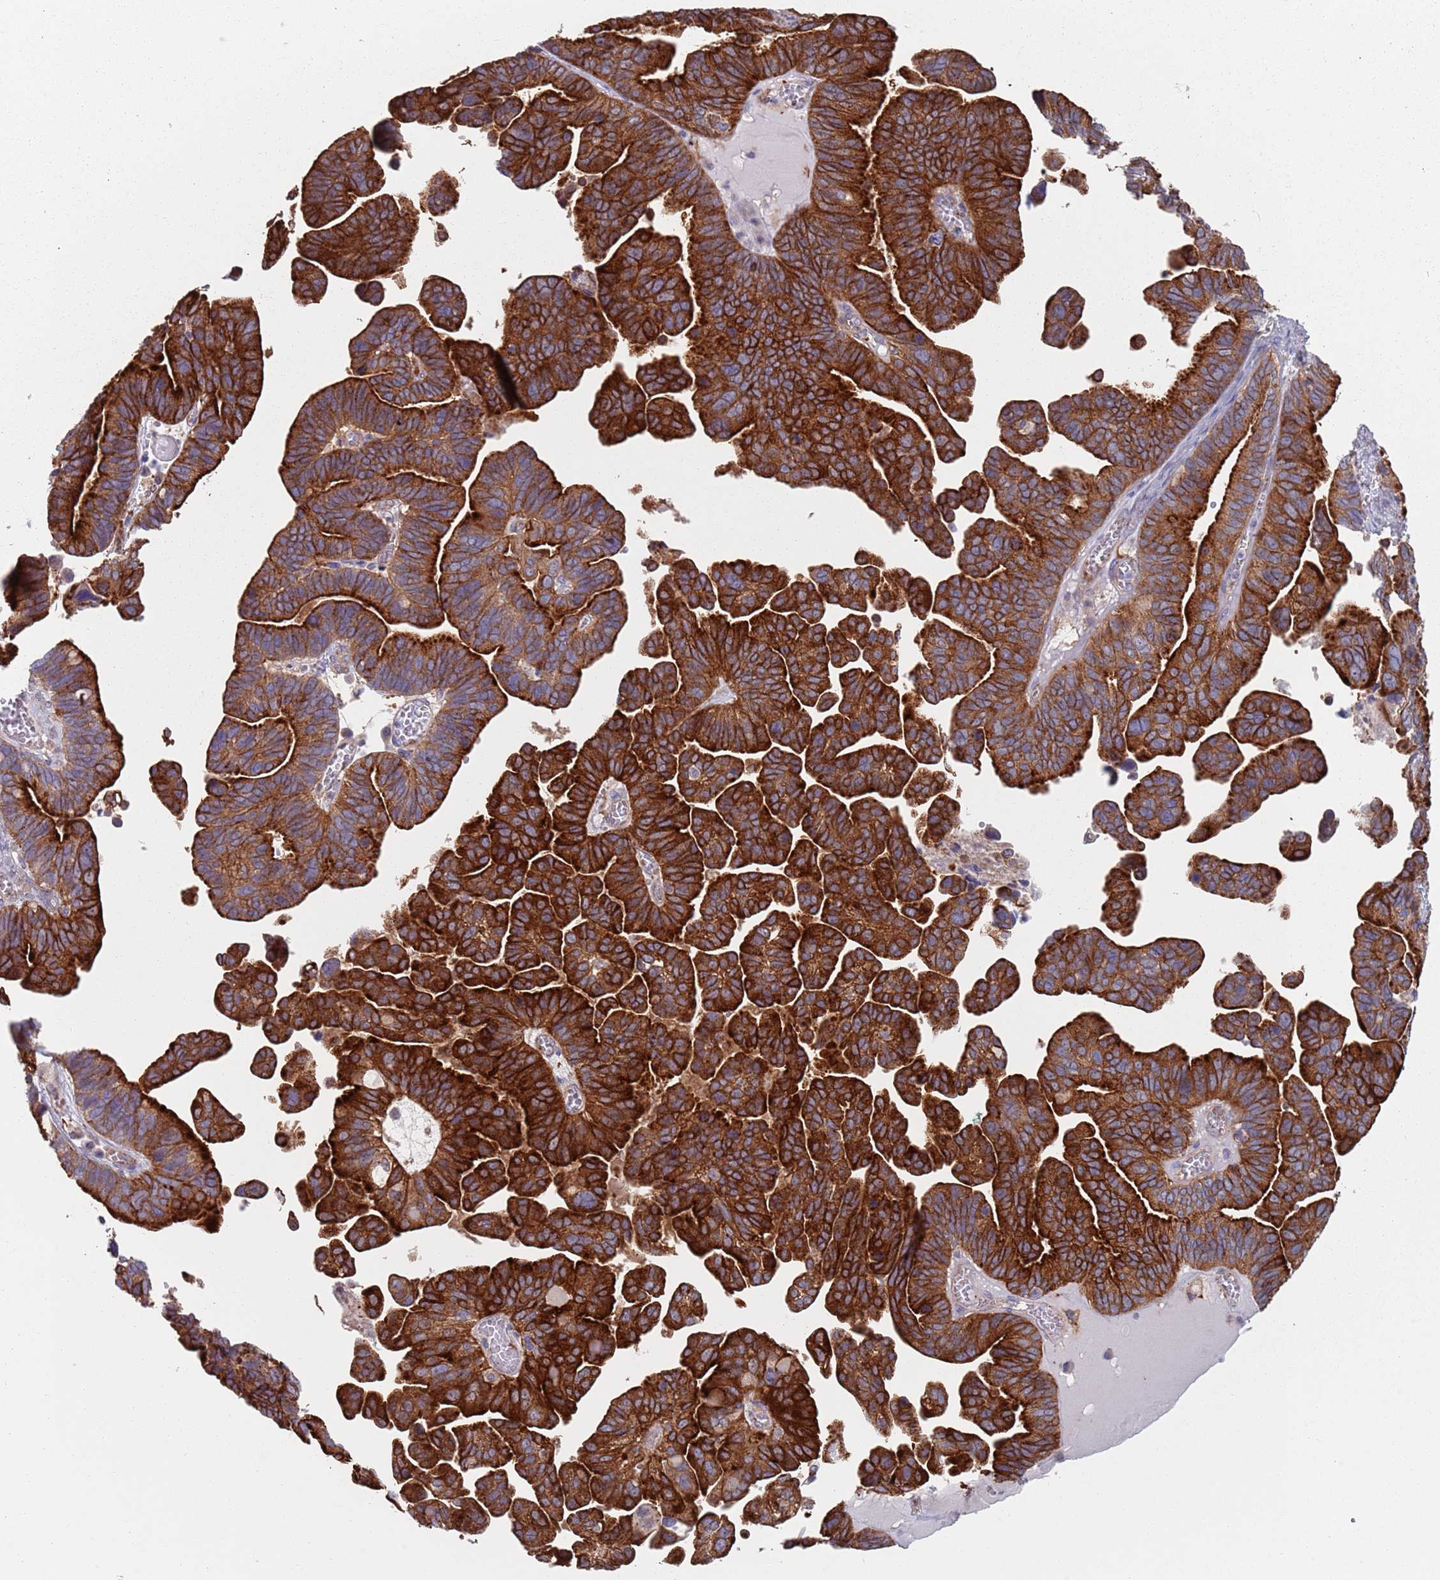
{"staining": {"intensity": "strong", "quantity": ">75%", "location": "cytoplasmic/membranous"}, "tissue": "ovarian cancer", "cell_type": "Tumor cells", "image_type": "cancer", "snomed": [{"axis": "morphology", "description": "Cystadenocarcinoma, serous, NOS"}, {"axis": "topography", "description": "Ovary"}], "caption": "This micrograph demonstrates immunohistochemistry (IHC) staining of human ovarian cancer, with high strong cytoplasmic/membranous positivity in approximately >75% of tumor cells.", "gene": "APPL2", "patient": {"sex": "female", "age": 56}}